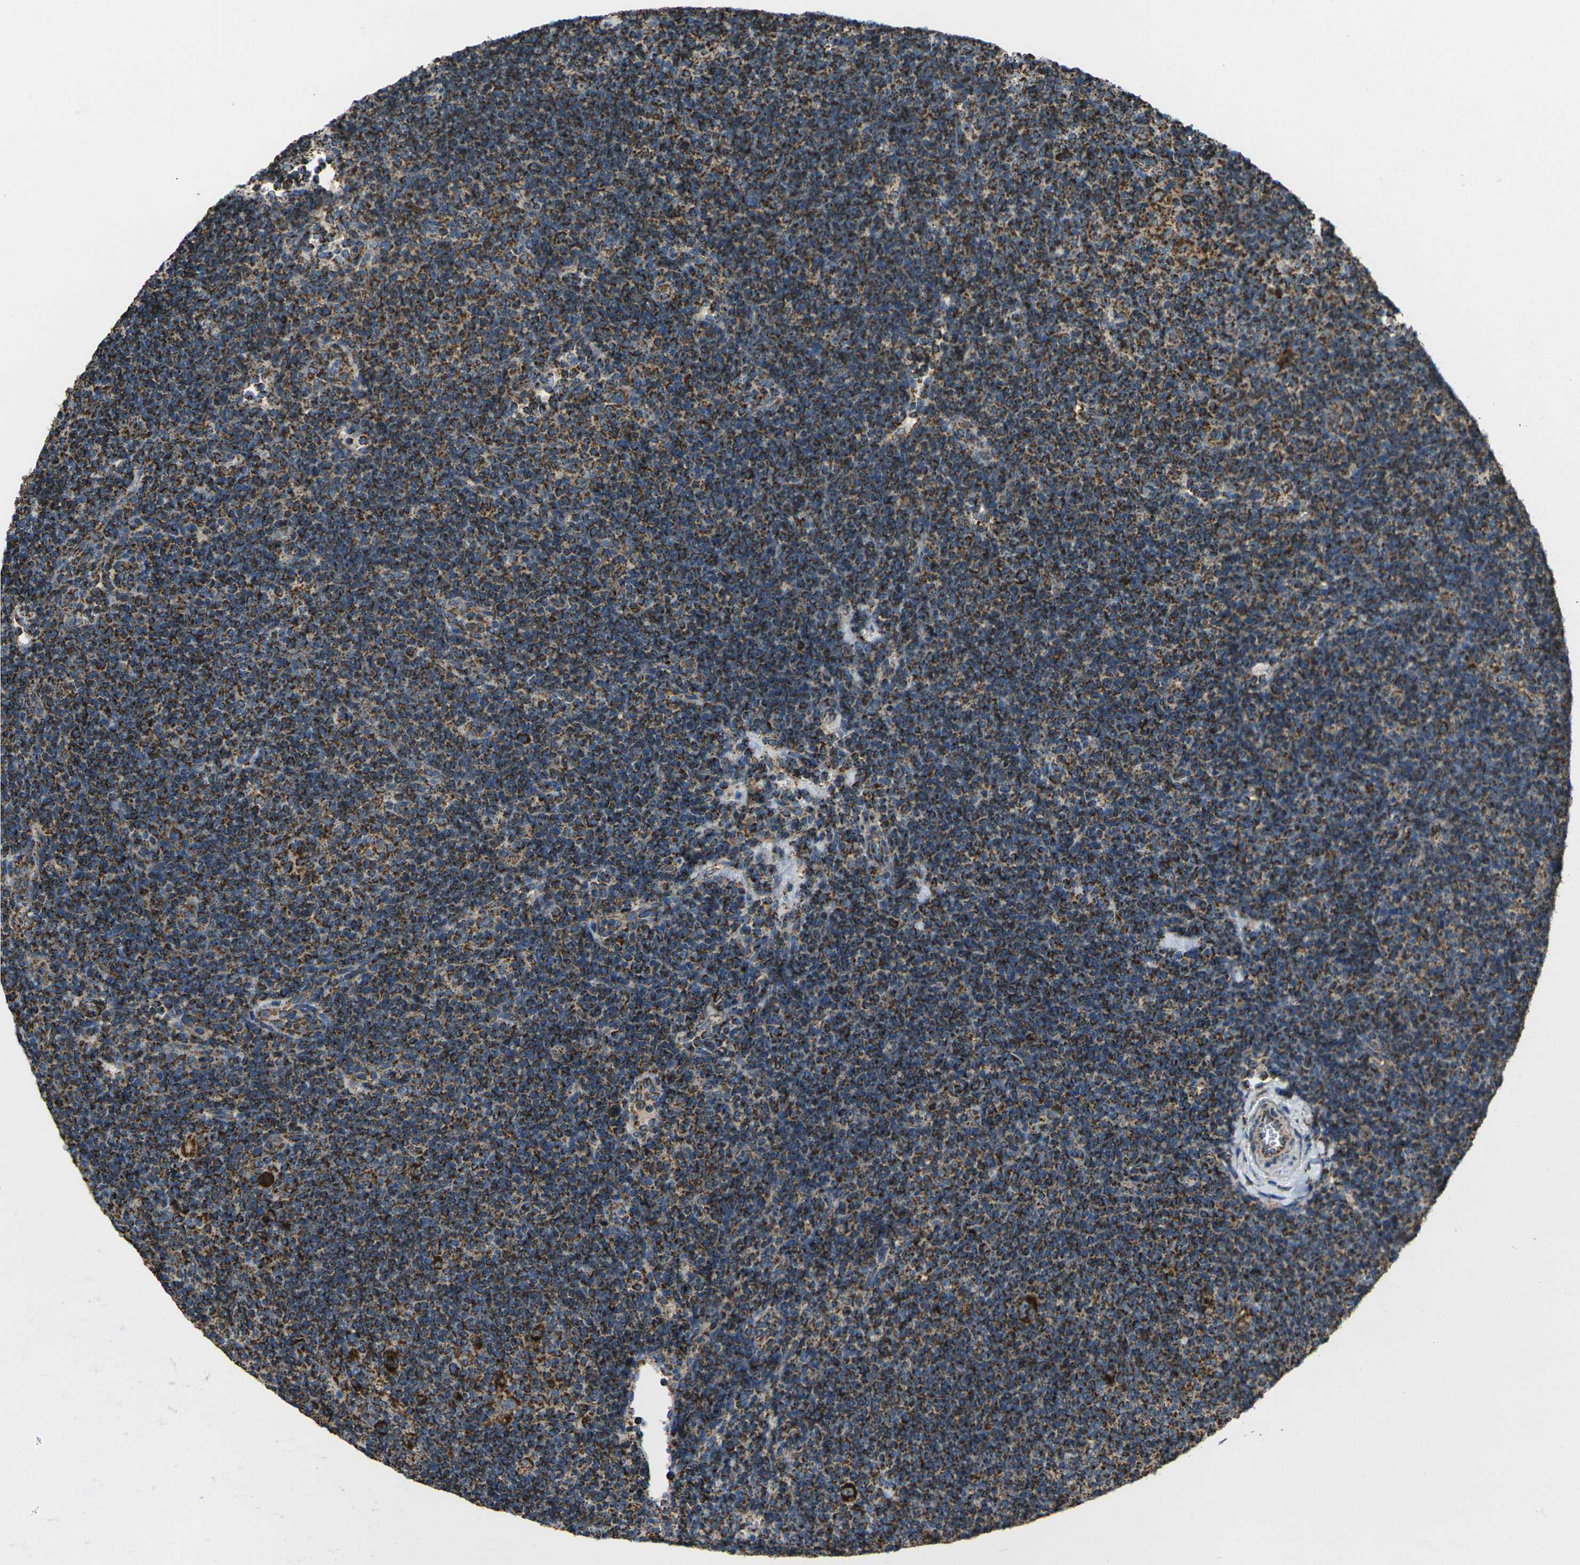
{"staining": {"intensity": "strong", "quantity": "25%-75%", "location": "cytoplasmic/membranous"}, "tissue": "lymphoma", "cell_type": "Tumor cells", "image_type": "cancer", "snomed": [{"axis": "morphology", "description": "Hodgkin's disease, NOS"}, {"axis": "topography", "description": "Lymph node"}], "caption": "Brown immunohistochemical staining in human Hodgkin's disease demonstrates strong cytoplasmic/membranous positivity in approximately 25%-75% of tumor cells. Immunohistochemistry (ihc) stains the protein of interest in brown and the nuclei are stained blue.", "gene": "KLHL5", "patient": {"sex": "female", "age": 57}}